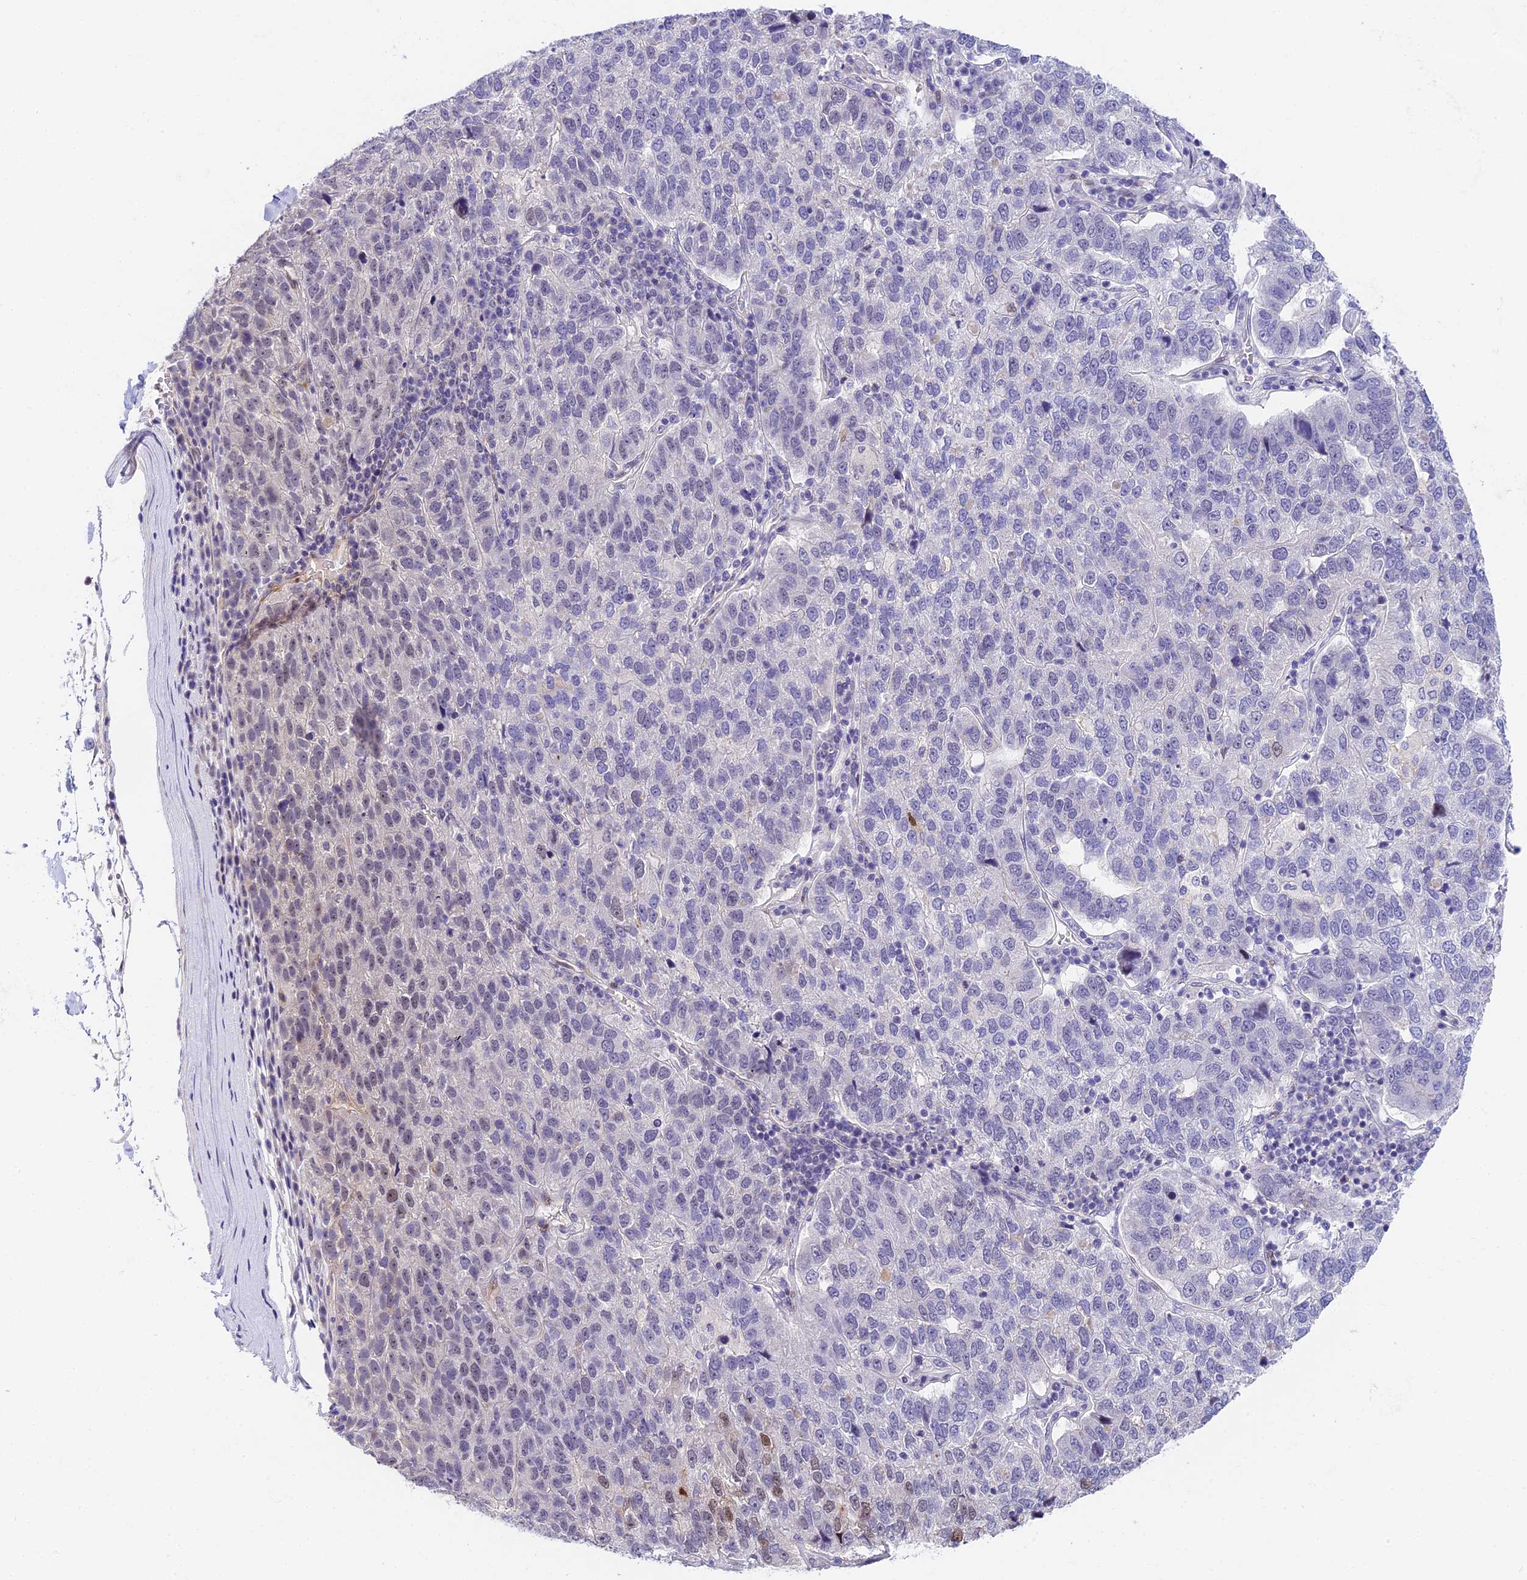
{"staining": {"intensity": "negative", "quantity": "none", "location": "none"}, "tissue": "pancreatic cancer", "cell_type": "Tumor cells", "image_type": "cancer", "snomed": [{"axis": "morphology", "description": "Adenocarcinoma, NOS"}, {"axis": "topography", "description": "Pancreas"}], "caption": "A high-resolution image shows IHC staining of adenocarcinoma (pancreatic), which displays no significant positivity in tumor cells.", "gene": "MIDN", "patient": {"sex": "female", "age": 61}}